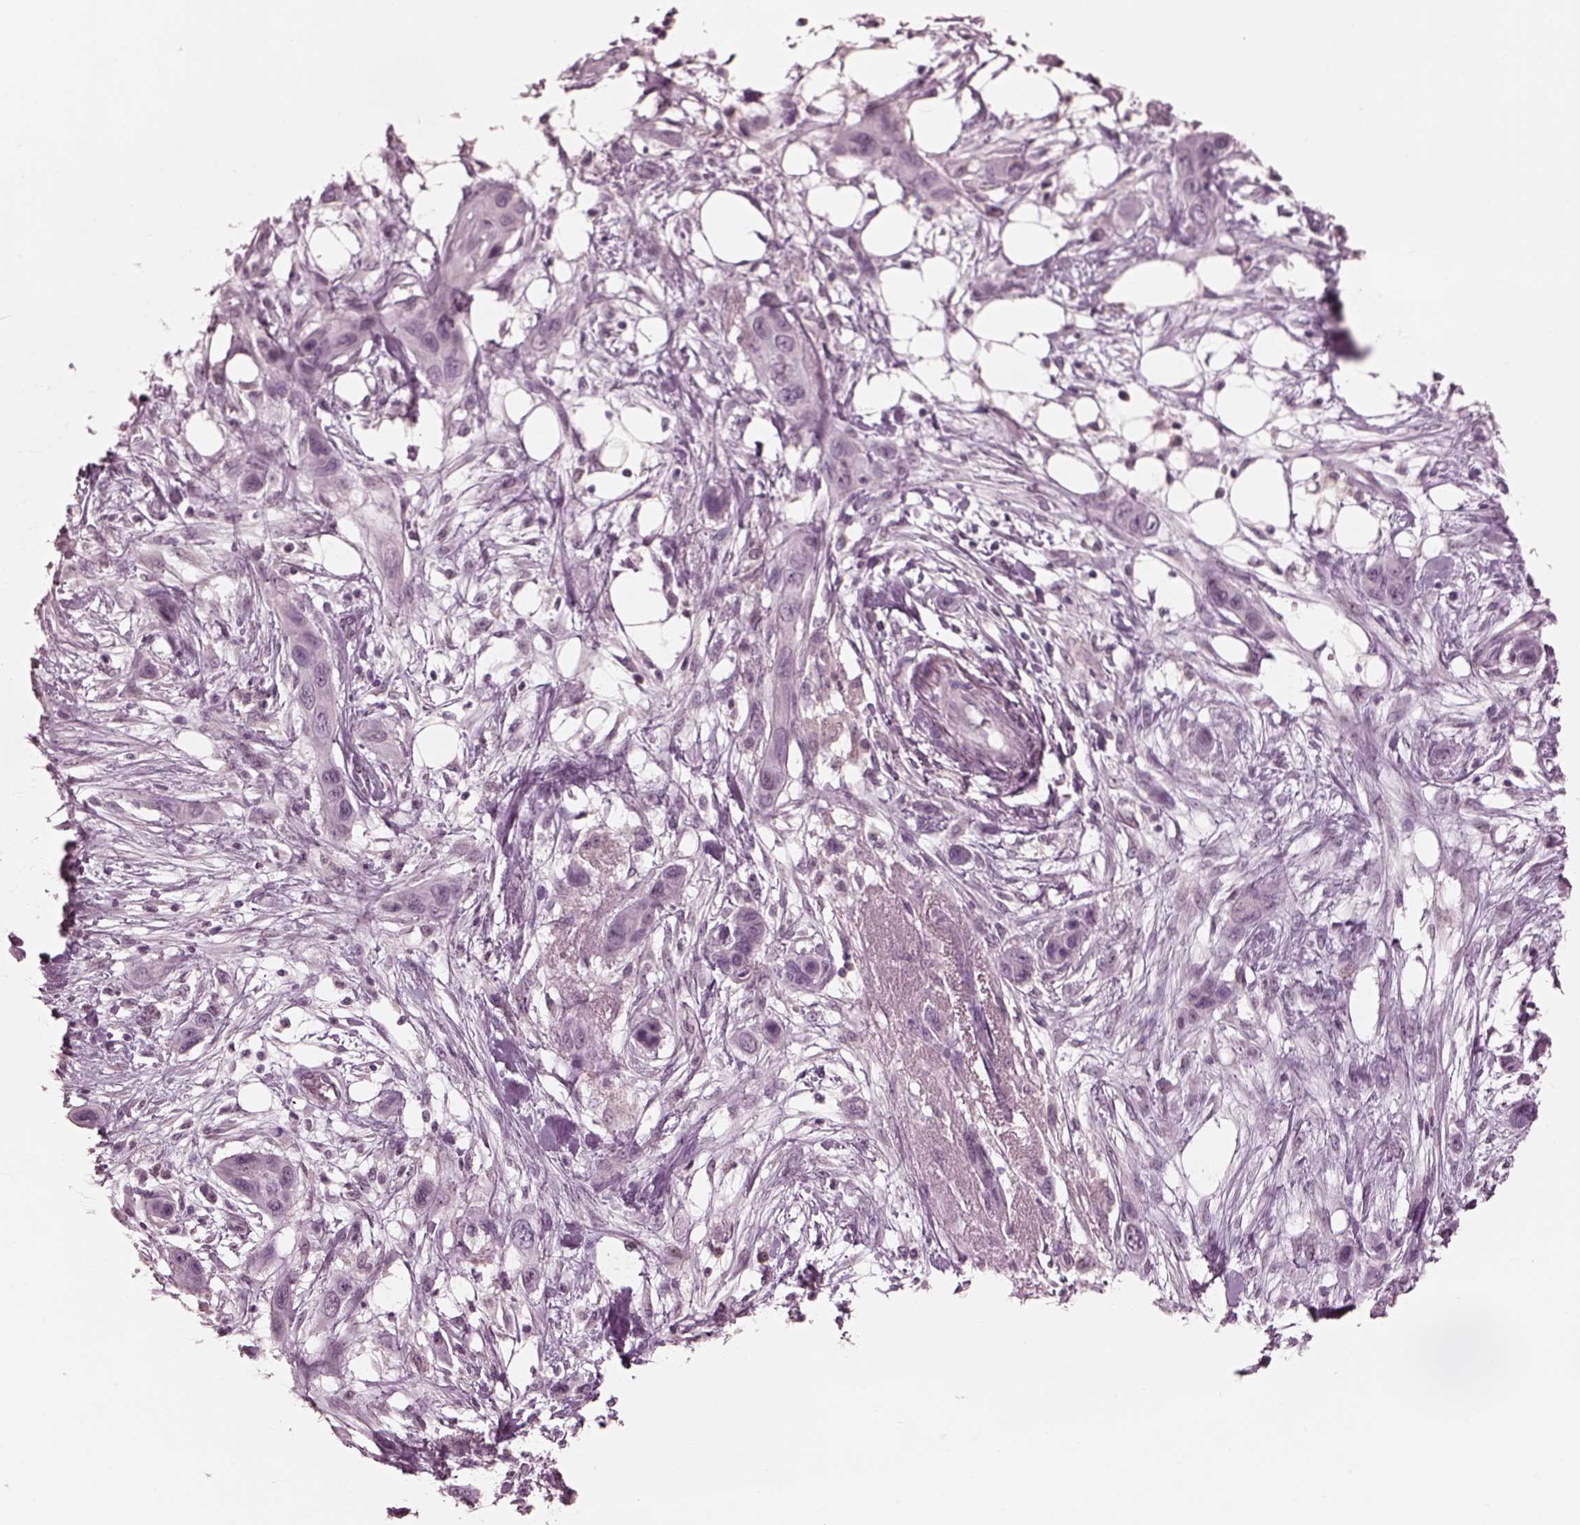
{"staining": {"intensity": "negative", "quantity": "none", "location": "none"}, "tissue": "skin cancer", "cell_type": "Tumor cells", "image_type": "cancer", "snomed": [{"axis": "morphology", "description": "Squamous cell carcinoma, NOS"}, {"axis": "topography", "description": "Skin"}], "caption": "Human skin cancer stained for a protein using IHC displays no positivity in tumor cells.", "gene": "GARIN4", "patient": {"sex": "male", "age": 79}}